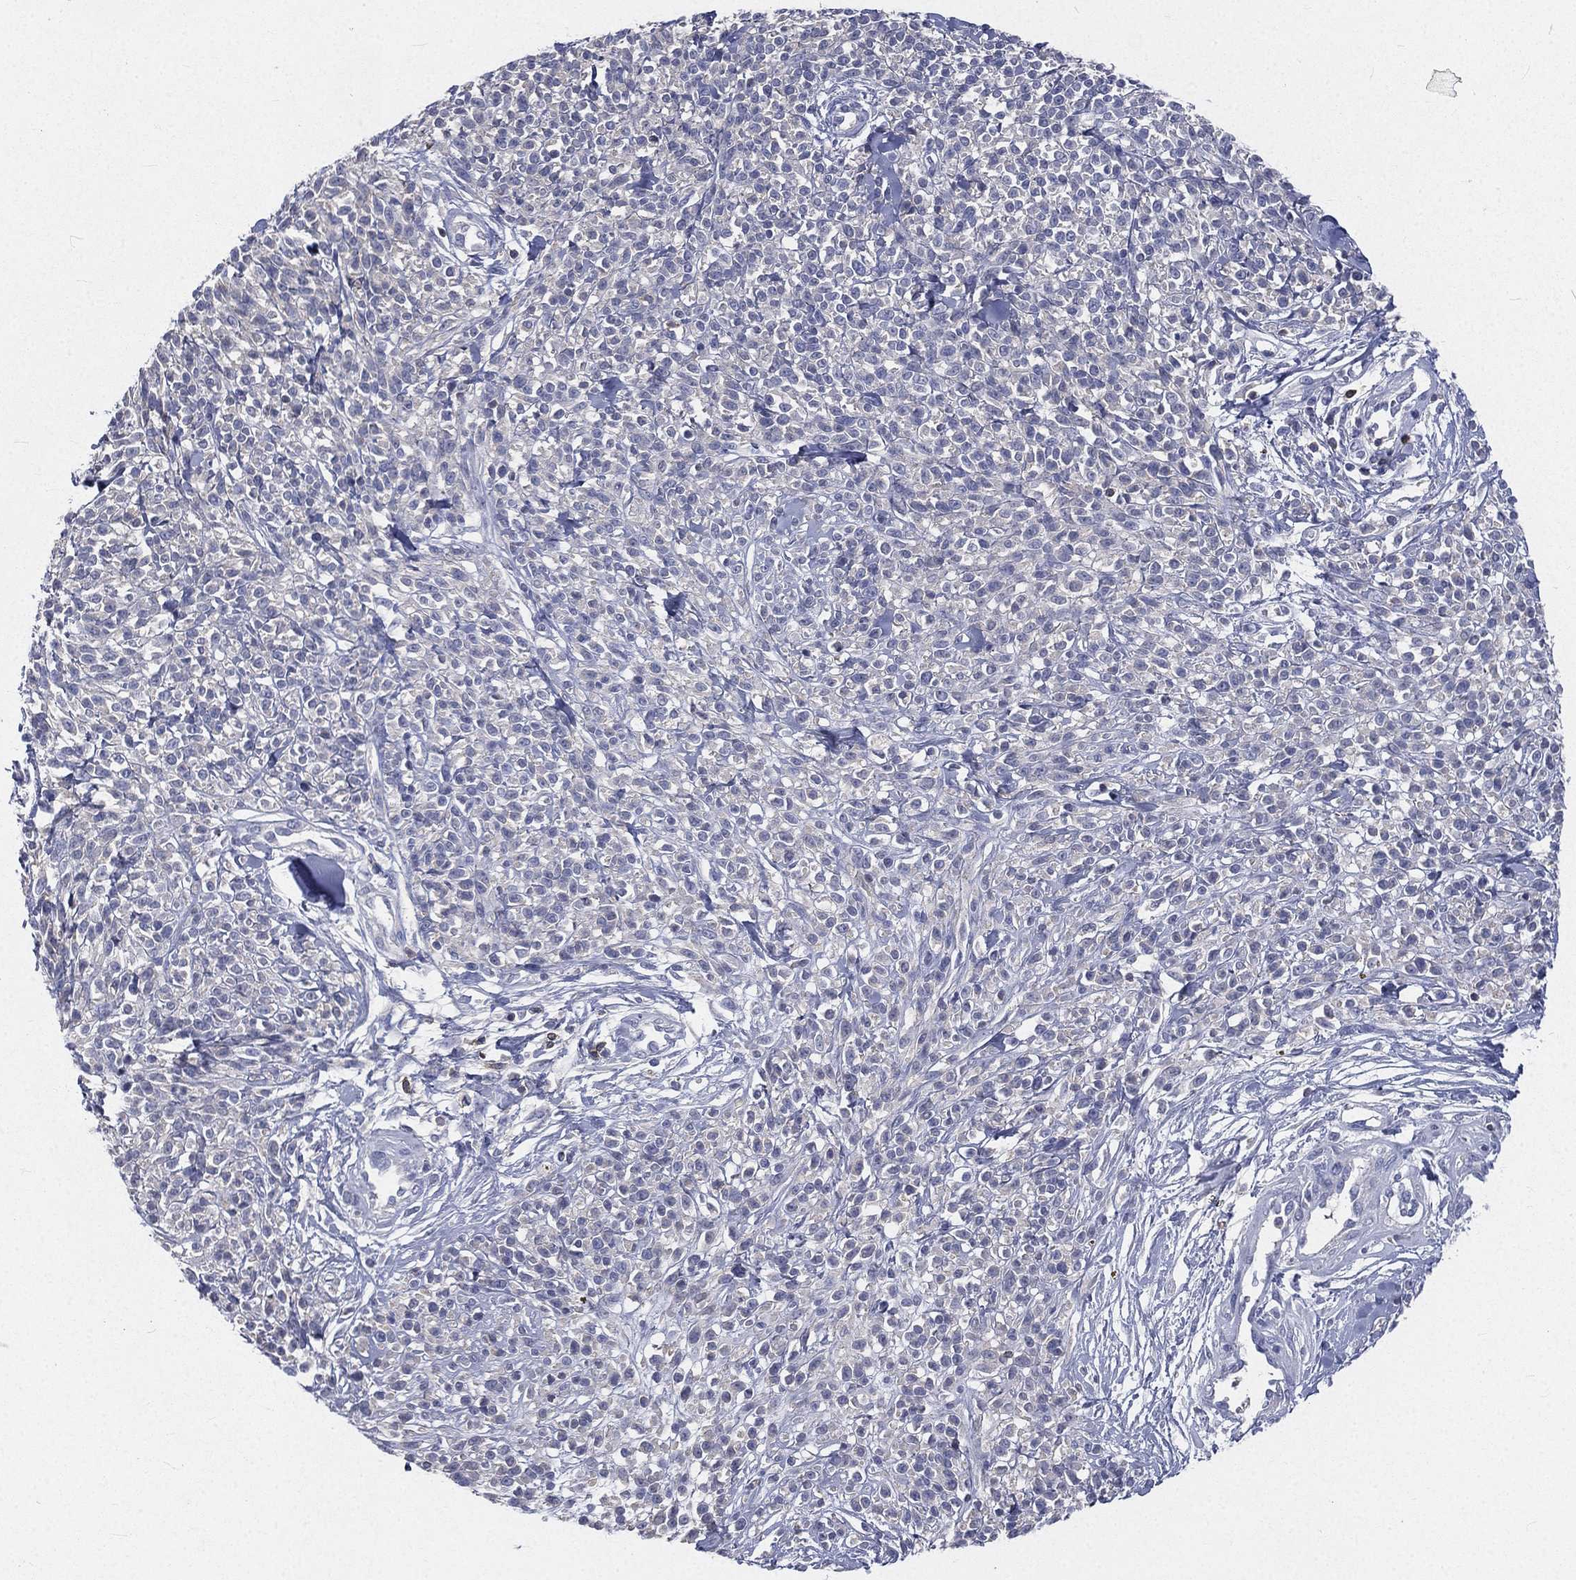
{"staining": {"intensity": "negative", "quantity": "none", "location": "none"}, "tissue": "melanoma", "cell_type": "Tumor cells", "image_type": "cancer", "snomed": [{"axis": "morphology", "description": "Malignant melanoma, NOS"}, {"axis": "topography", "description": "Skin"}, {"axis": "topography", "description": "Skin of trunk"}], "caption": "Photomicrograph shows no significant protein staining in tumor cells of melanoma.", "gene": "CD3D", "patient": {"sex": "male", "age": 74}}